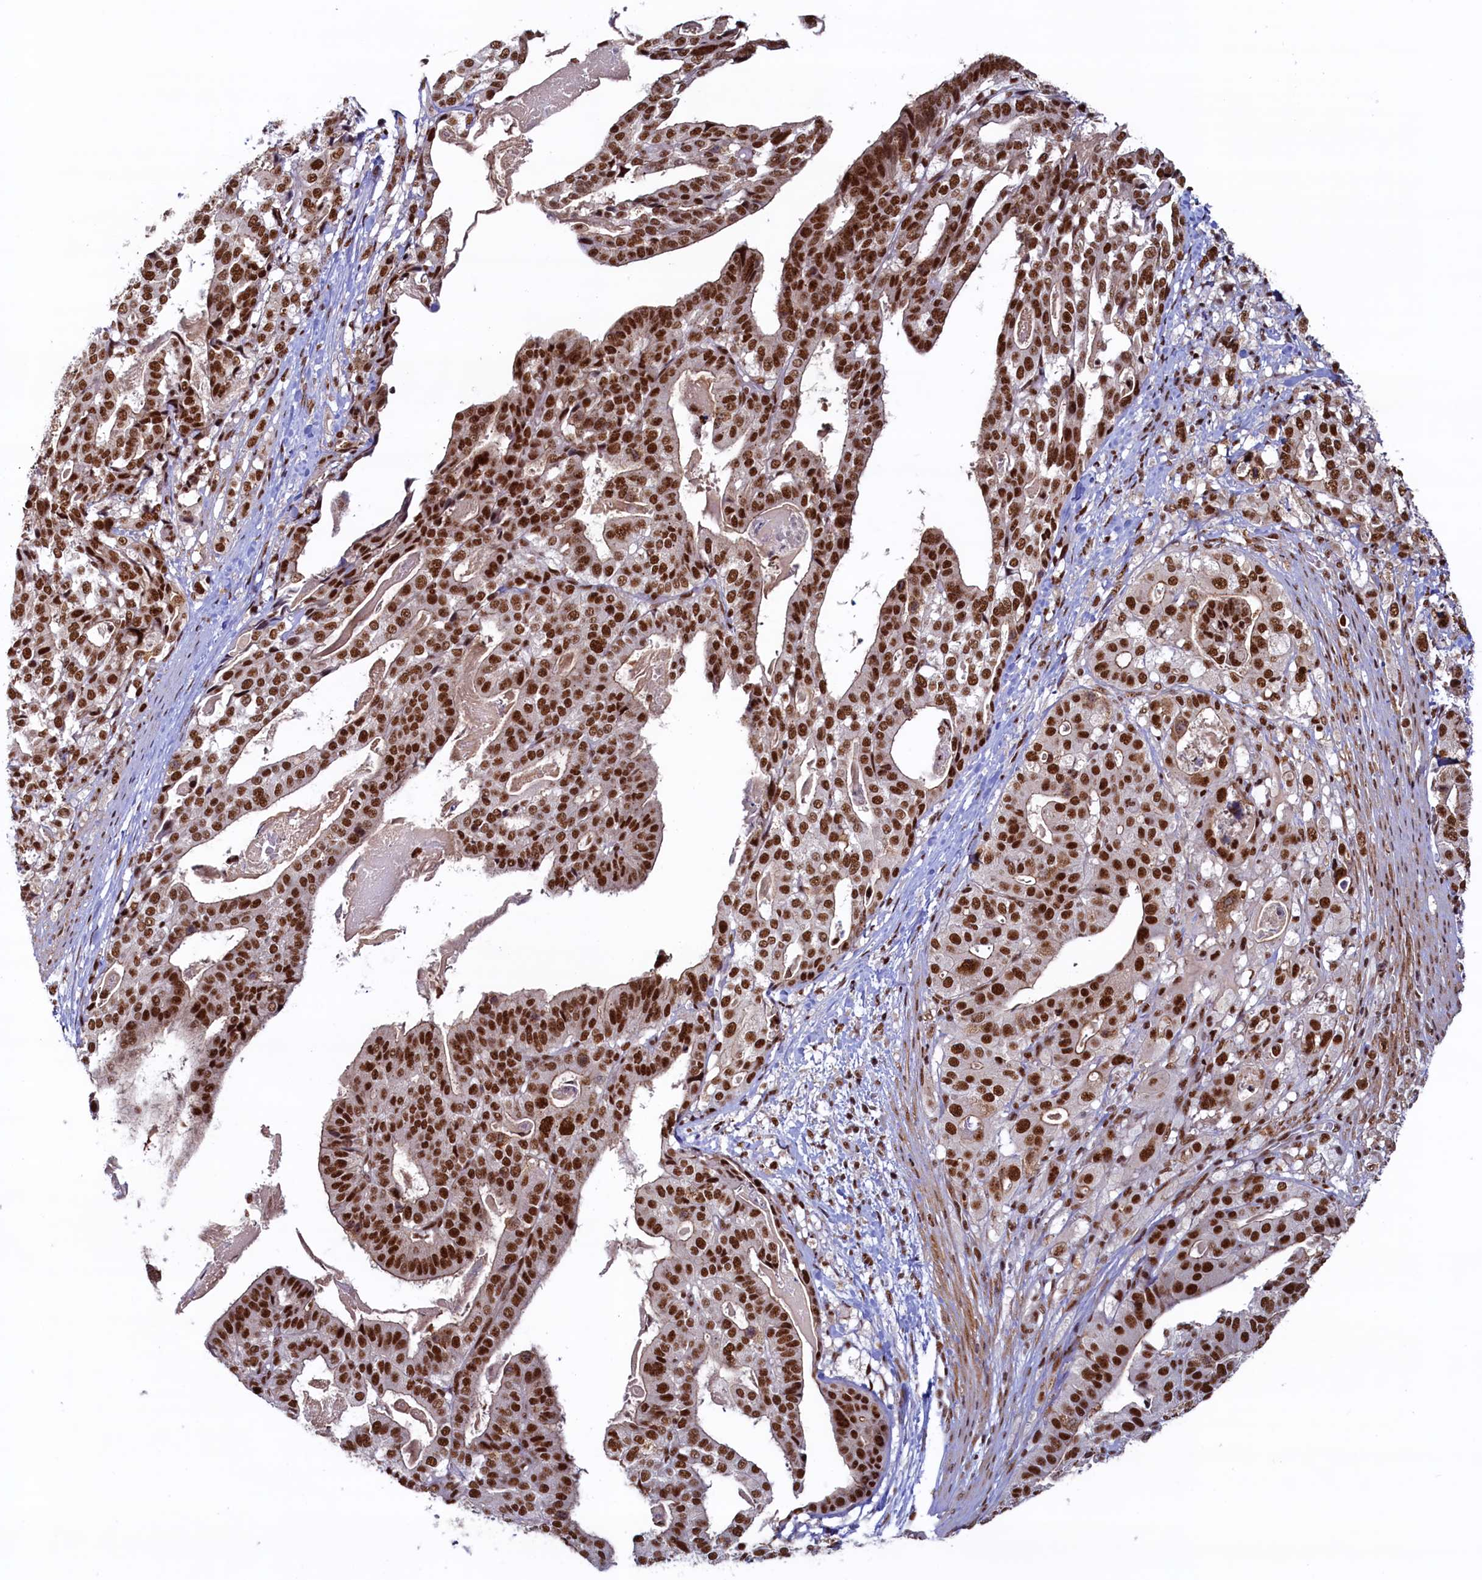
{"staining": {"intensity": "strong", "quantity": ">75%", "location": "nuclear"}, "tissue": "stomach cancer", "cell_type": "Tumor cells", "image_type": "cancer", "snomed": [{"axis": "morphology", "description": "Adenocarcinoma, NOS"}, {"axis": "topography", "description": "Stomach"}], "caption": "Immunohistochemical staining of human stomach cancer displays high levels of strong nuclear expression in approximately >75% of tumor cells.", "gene": "ZC3H18", "patient": {"sex": "male", "age": 48}}